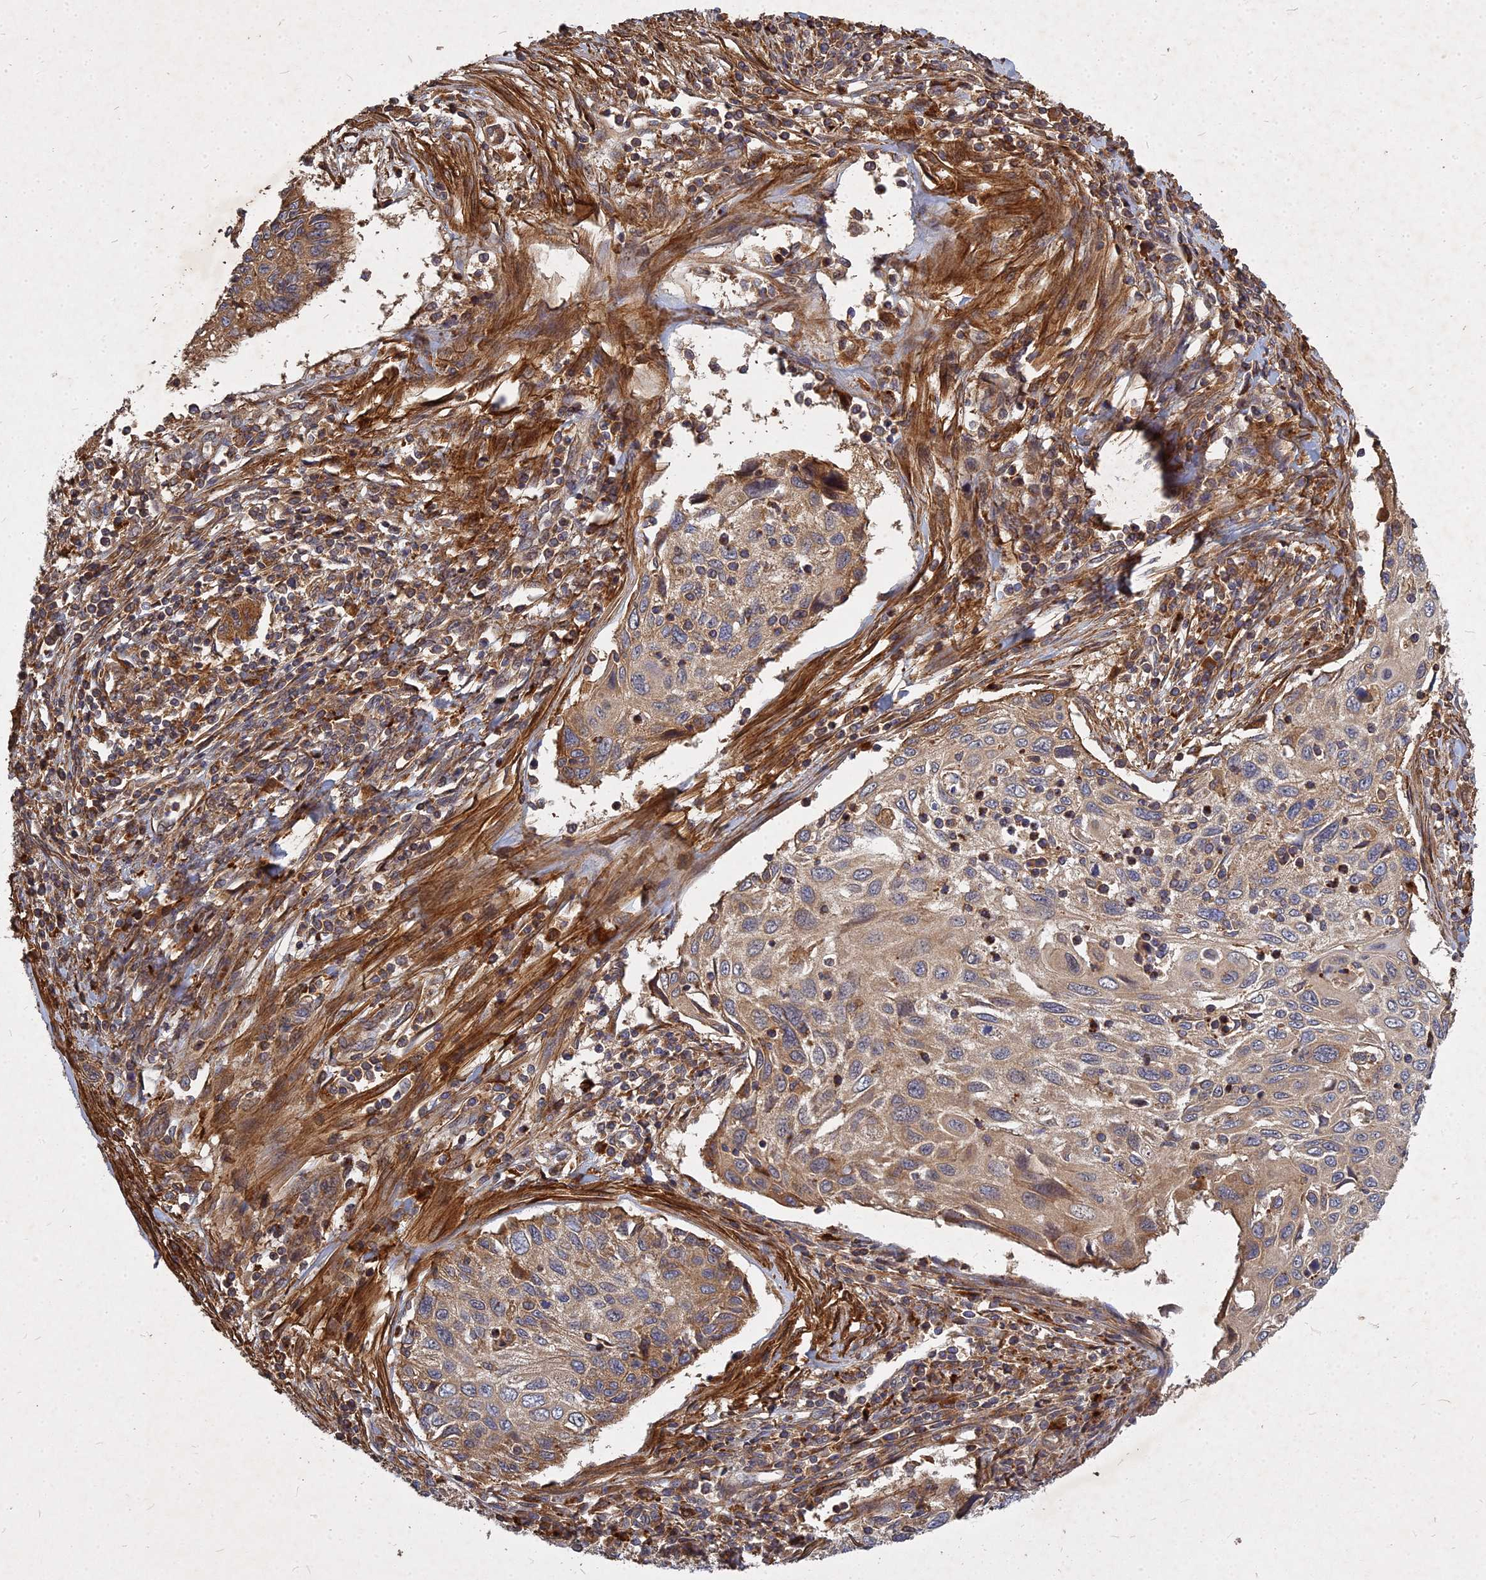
{"staining": {"intensity": "moderate", "quantity": ">75%", "location": "cytoplasmic/membranous"}, "tissue": "cervical cancer", "cell_type": "Tumor cells", "image_type": "cancer", "snomed": [{"axis": "morphology", "description": "Squamous cell carcinoma, NOS"}, {"axis": "topography", "description": "Cervix"}], "caption": "Cervical cancer (squamous cell carcinoma) was stained to show a protein in brown. There is medium levels of moderate cytoplasmic/membranous staining in approximately >75% of tumor cells. The staining was performed using DAB (3,3'-diaminobenzidine), with brown indicating positive protein expression. Nuclei are stained blue with hematoxylin.", "gene": "UBE2W", "patient": {"sex": "female", "age": 70}}